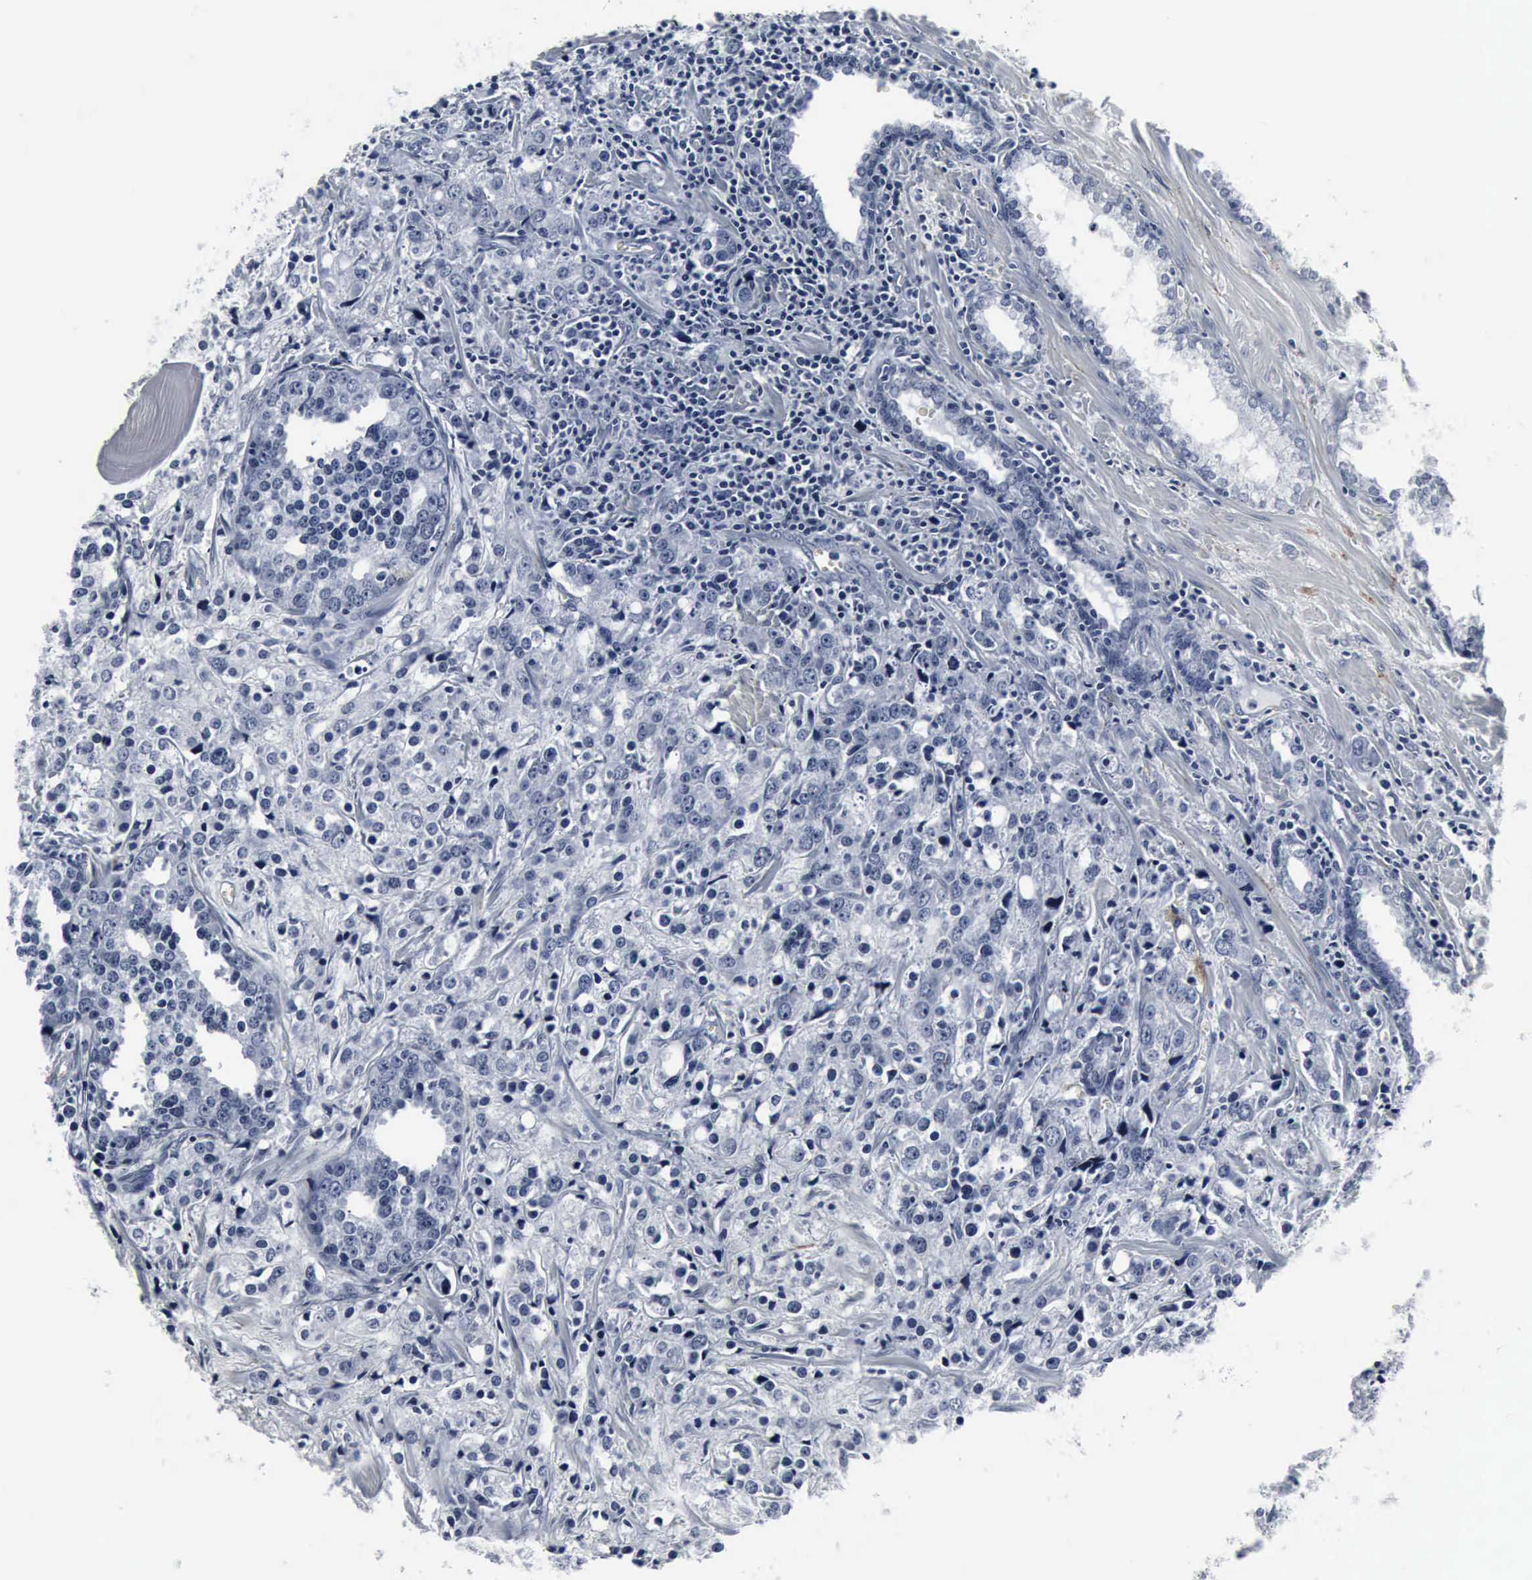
{"staining": {"intensity": "negative", "quantity": "none", "location": "none"}, "tissue": "prostate cancer", "cell_type": "Tumor cells", "image_type": "cancer", "snomed": [{"axis": "morphology", "description": "Adenocarcinoma, High grade"}, {"axis": "topography", "description": "Prostate"}], "caption": "DAB immunohistochemical staining of human prostate high-grade adenocarcinoma demonstrates no significant staining in tumor cells.", "gene": "SNAP25", "patient": {"sex": "male", "age": 71}}